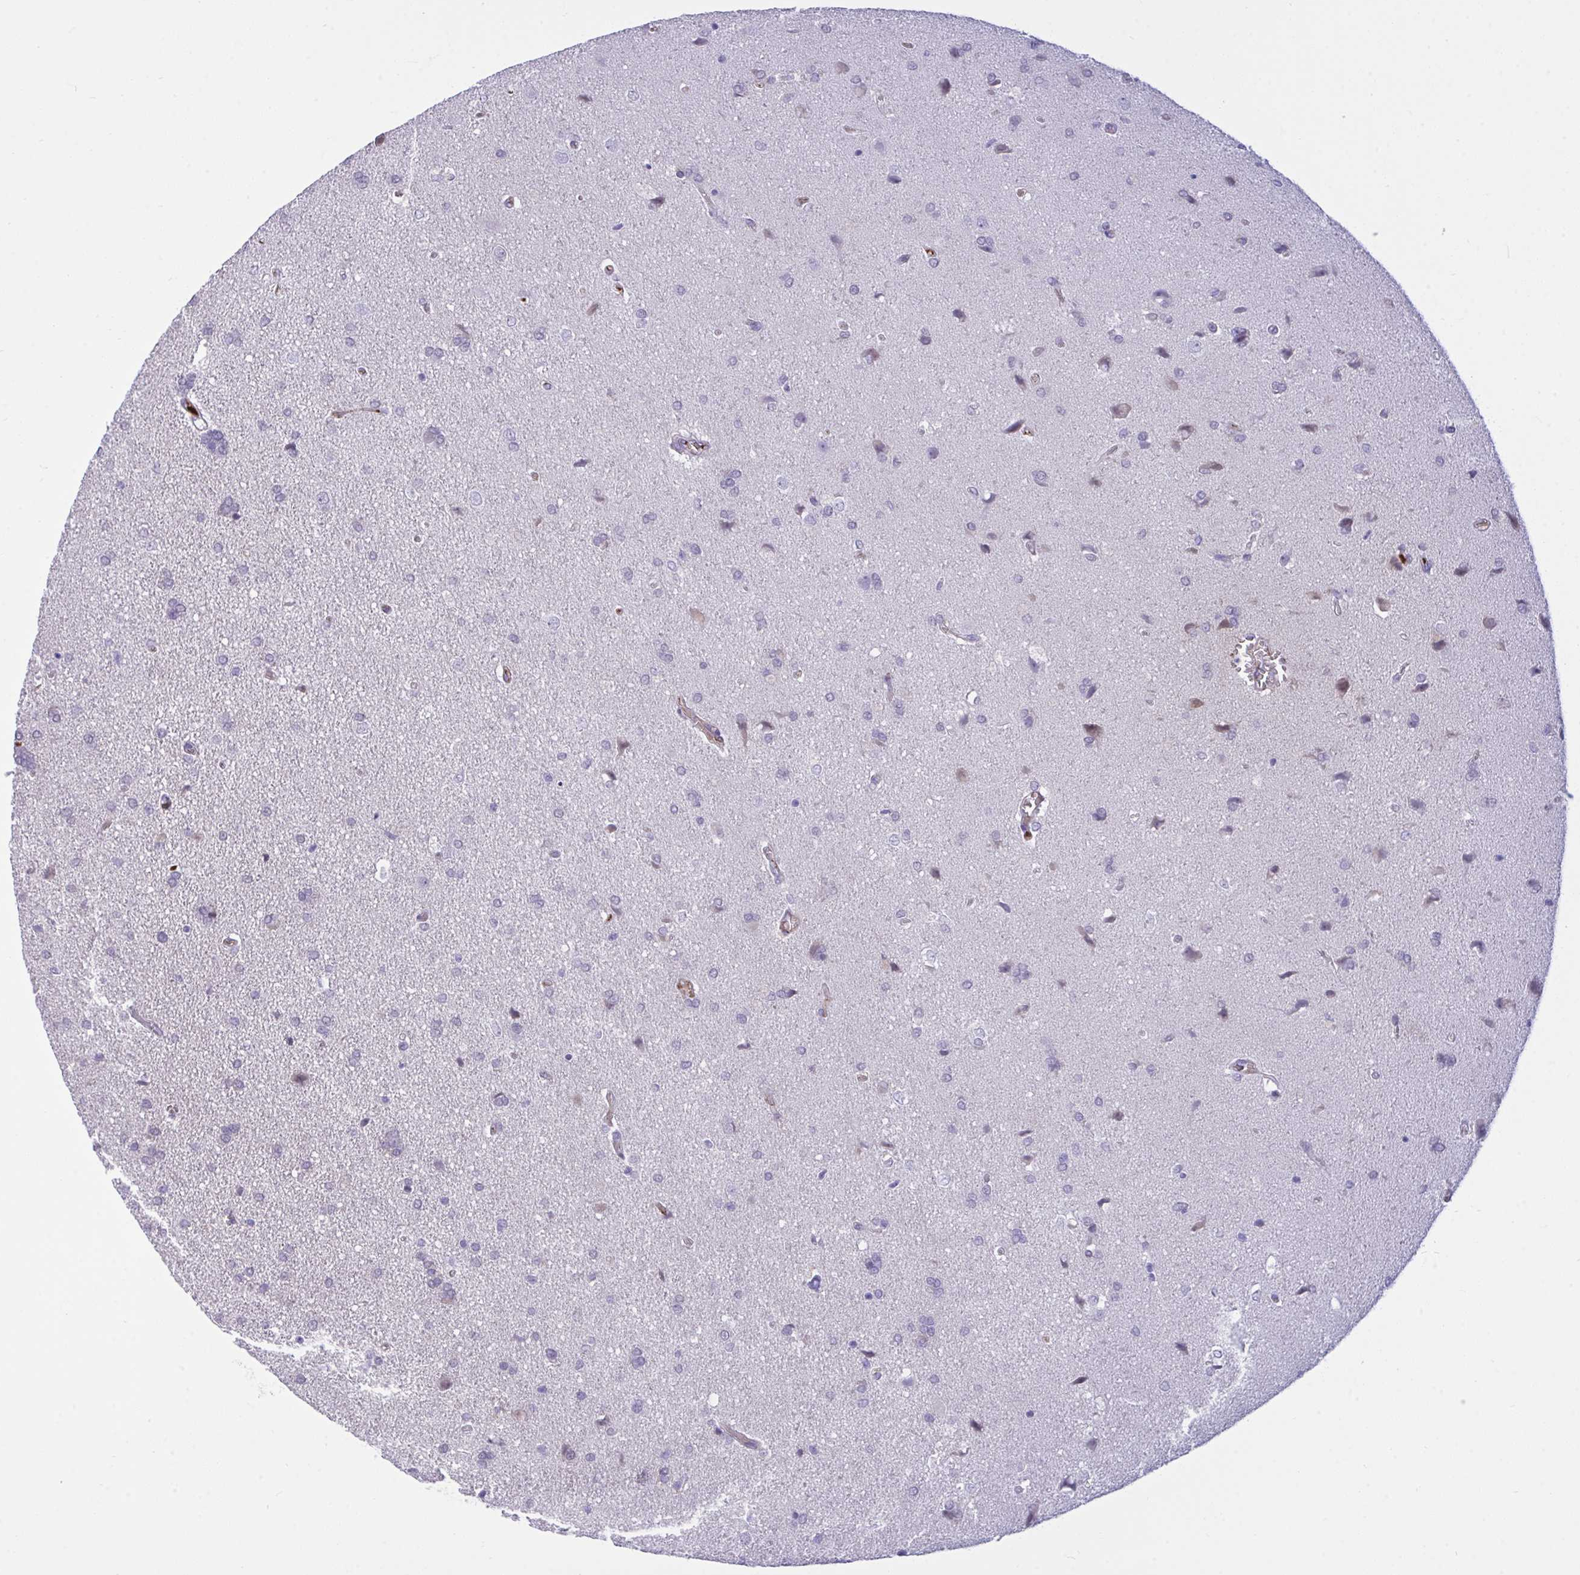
{"staining": {"intensity": "negative", "quantity": "none", "location": "none"}, "tissue": "glioma", "cell_type": "Tumor cells", "image_type": "cancer", "snomed": [{"axis": "morphology", "description": "Glioma, malignant, High grade"}, {"axis": "topography", "description": "Brain"}], "caption": "Immunohistochemical staining of human glioma displays no significant positivity in tumor cells.", "gene": "F2", "patient": {"sex": "male", "age": 68}}